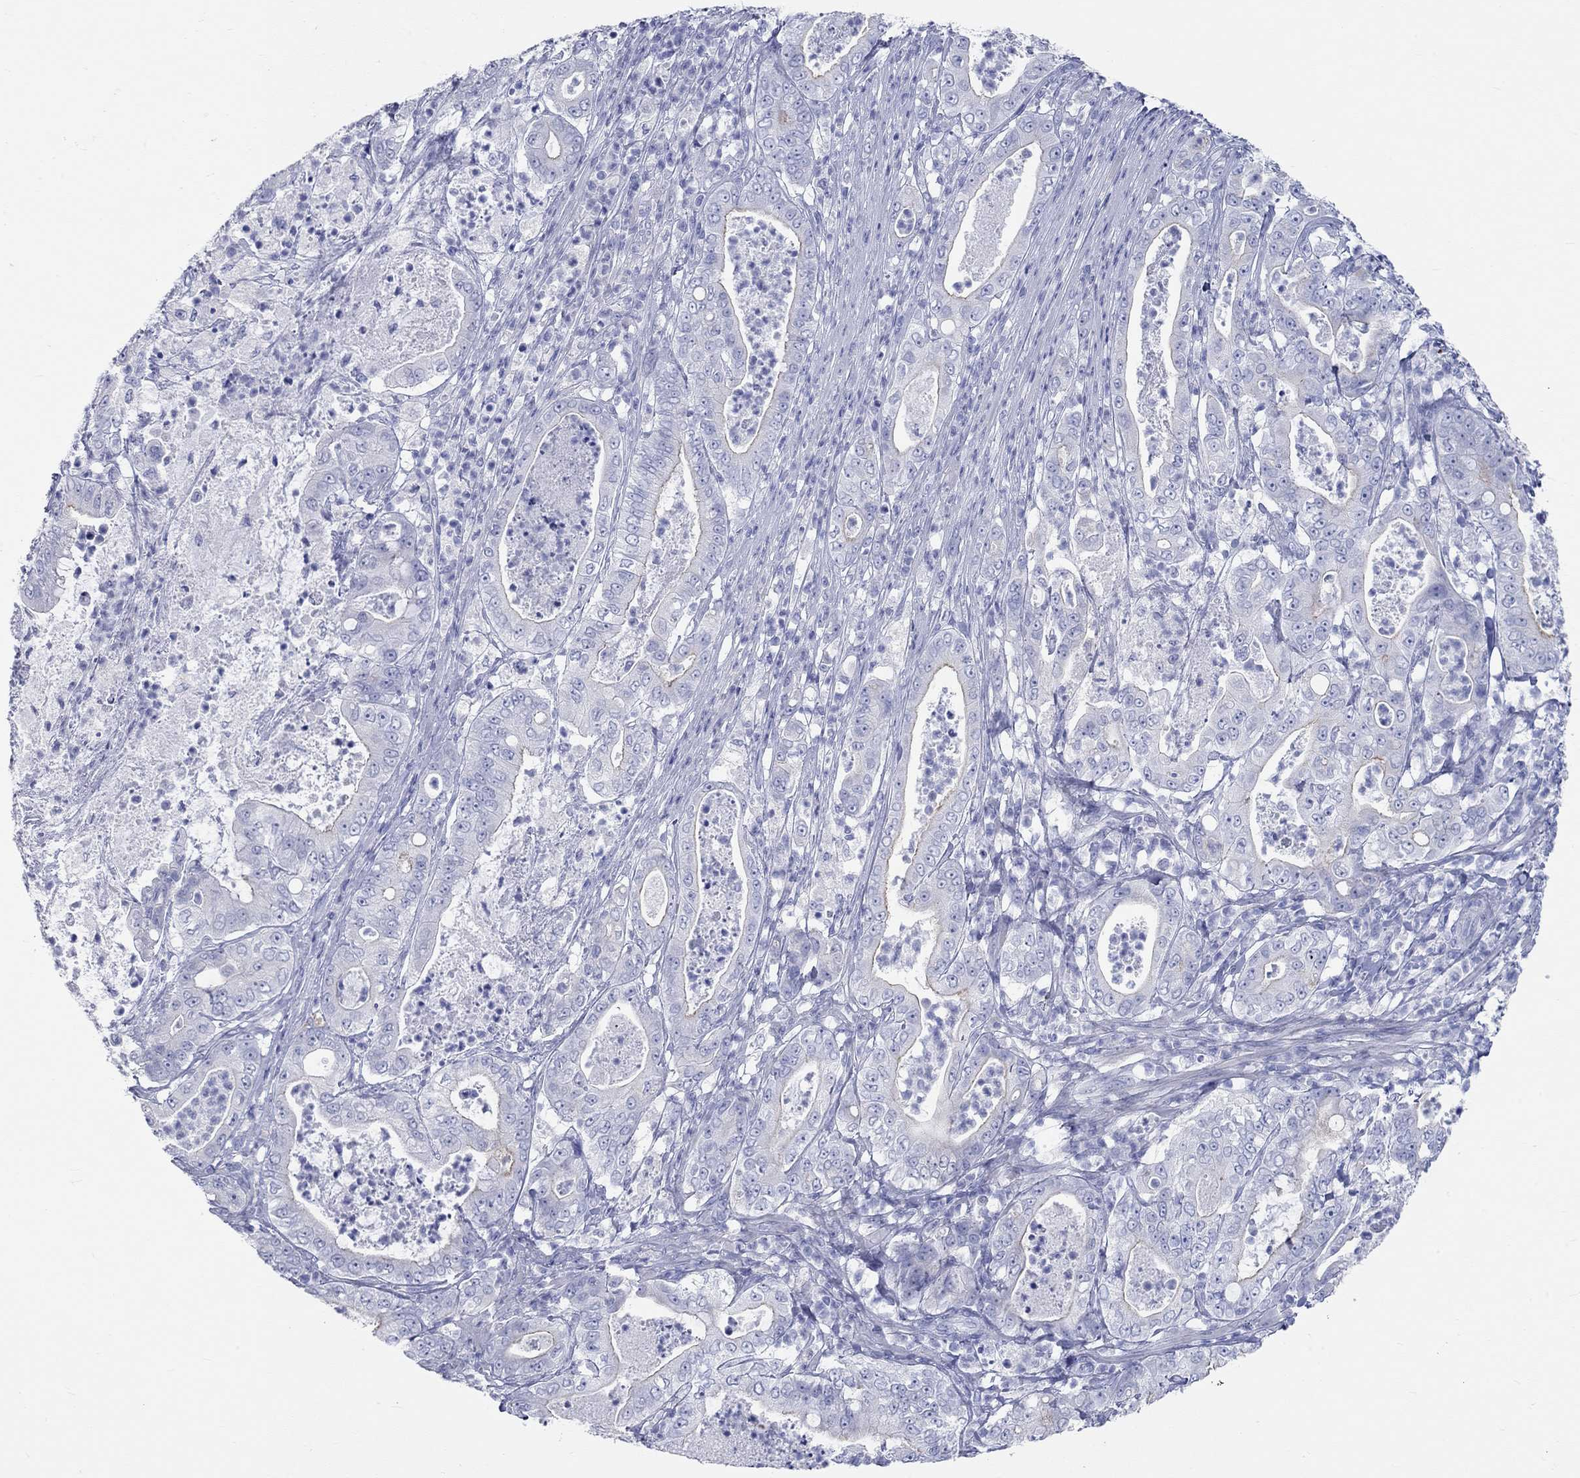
{"staining": {"intensity": "negative", "quantity": "none", "location": "none"}, "tissue": "pancreatic cancer", "cell_type": "Tumor cells", "image_type": "cancer", "snomed": [{"axis": "morphology", "description": "Adenocarcinoma, NOS"}, {"axis": "topography", "description": "Pancreas"}], "caption": "Pancreatic adenocarcinoma stained for a protein using IHC demonstrates no expression tumor cells.", "gene": "SPATA9", "patient": {"sex": "male", "age": 71}}